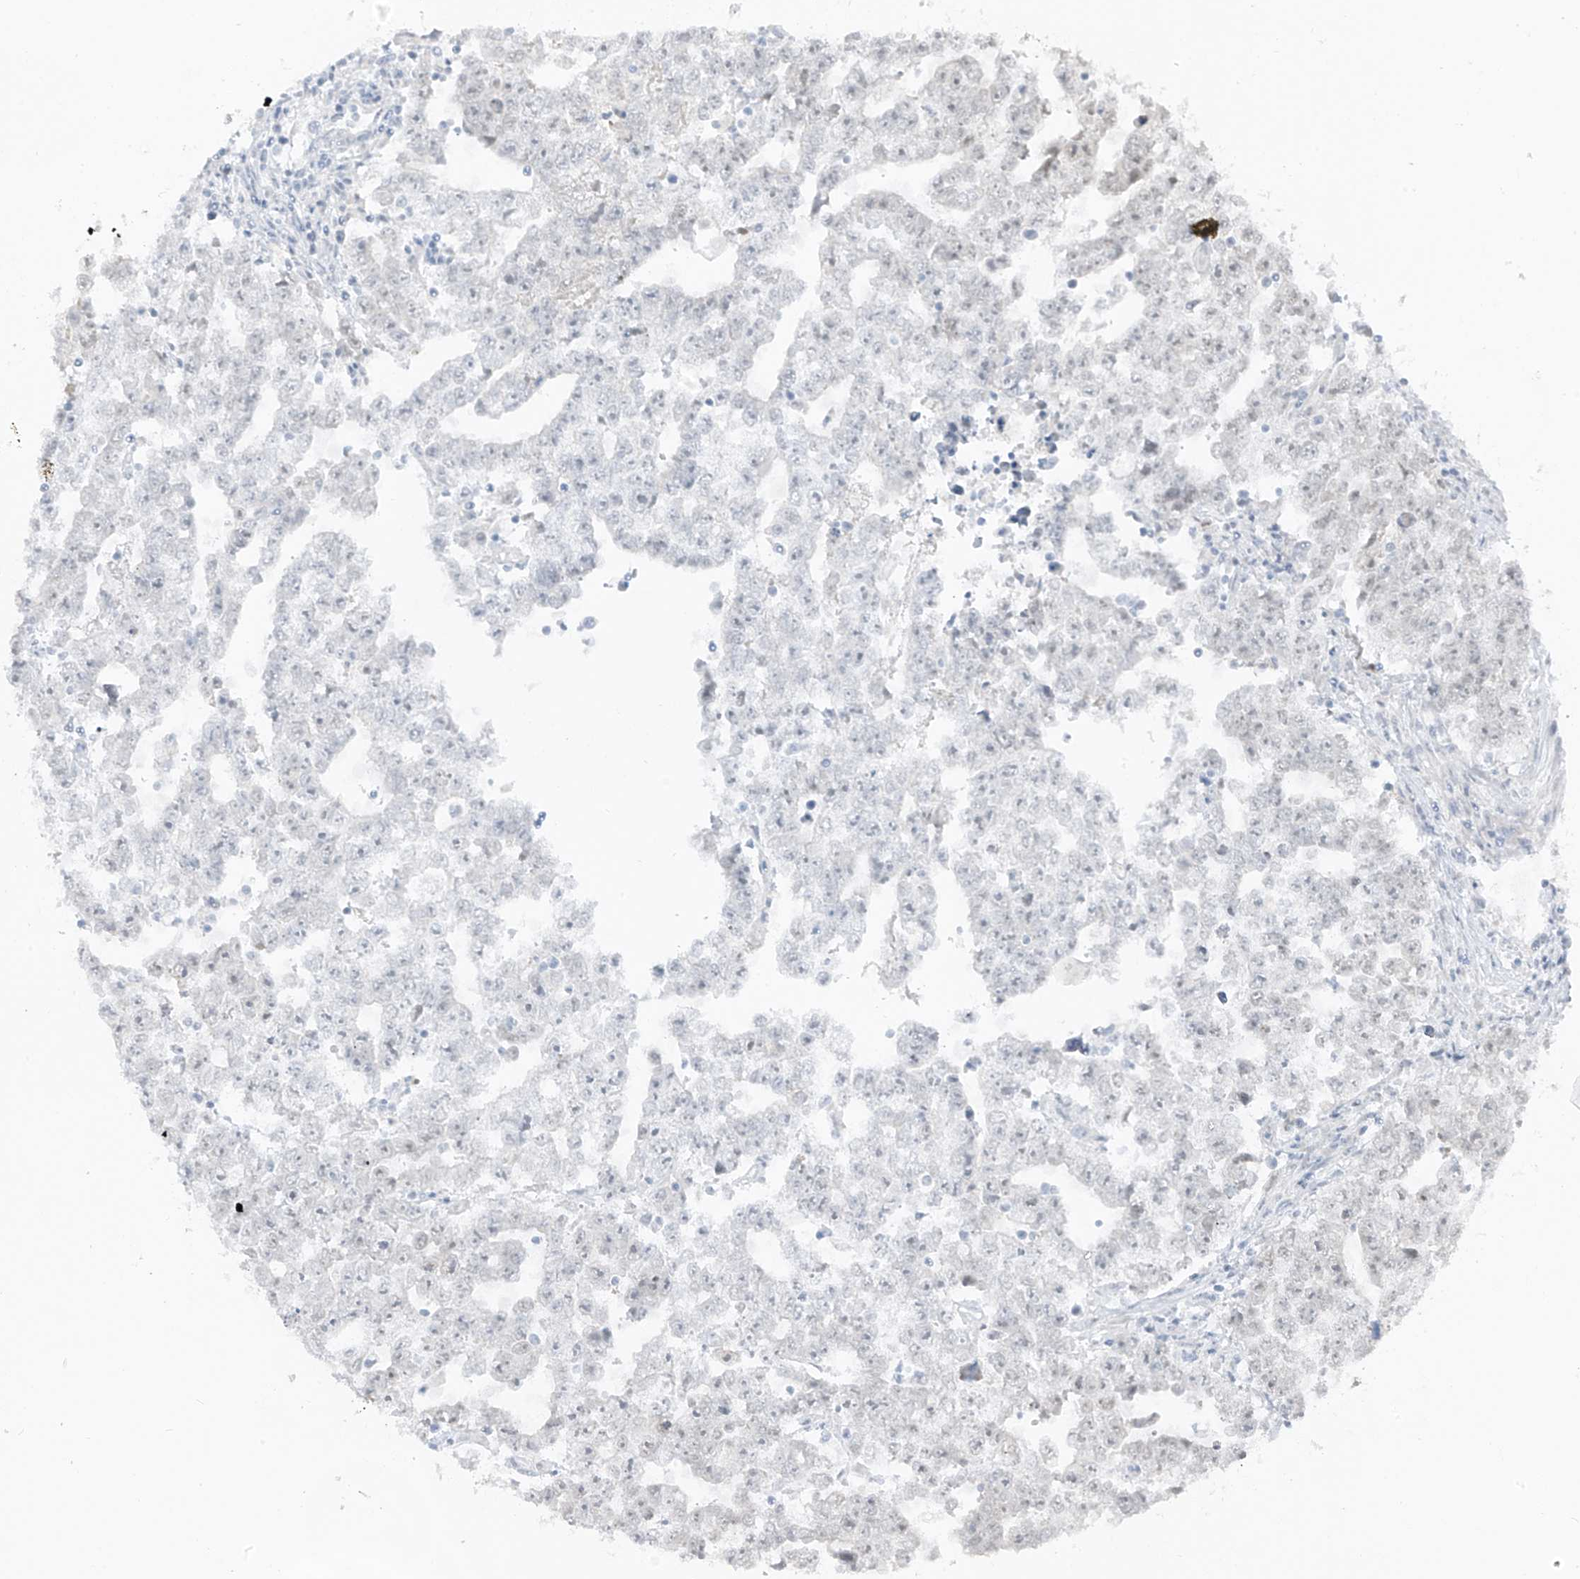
{"staining": {"intensity": "negative", "quantity": "none", "location": "none"}, "tissue": "testis cancer", "cell_type": "Tumor cells", "image_type": "cancer", "snomed": [{"axis": "morphology", "description": "Carcinoma, Embryonal, NOS"}, {"axis": "topography", "description": "Testis"}], "caption": "Immunohistochemistry (IHC) histopathology image of neoplastic tissue: human testis embryonal carcinoma stained with DAB (3,3'-diaminobenzidine) shows no significant protein expression in tumor cells. (Immunohistochemistry, brightfield microscopy, high magnification).", "gene": "PRDM6", "patient": {"sex": "male", "age": 25}}